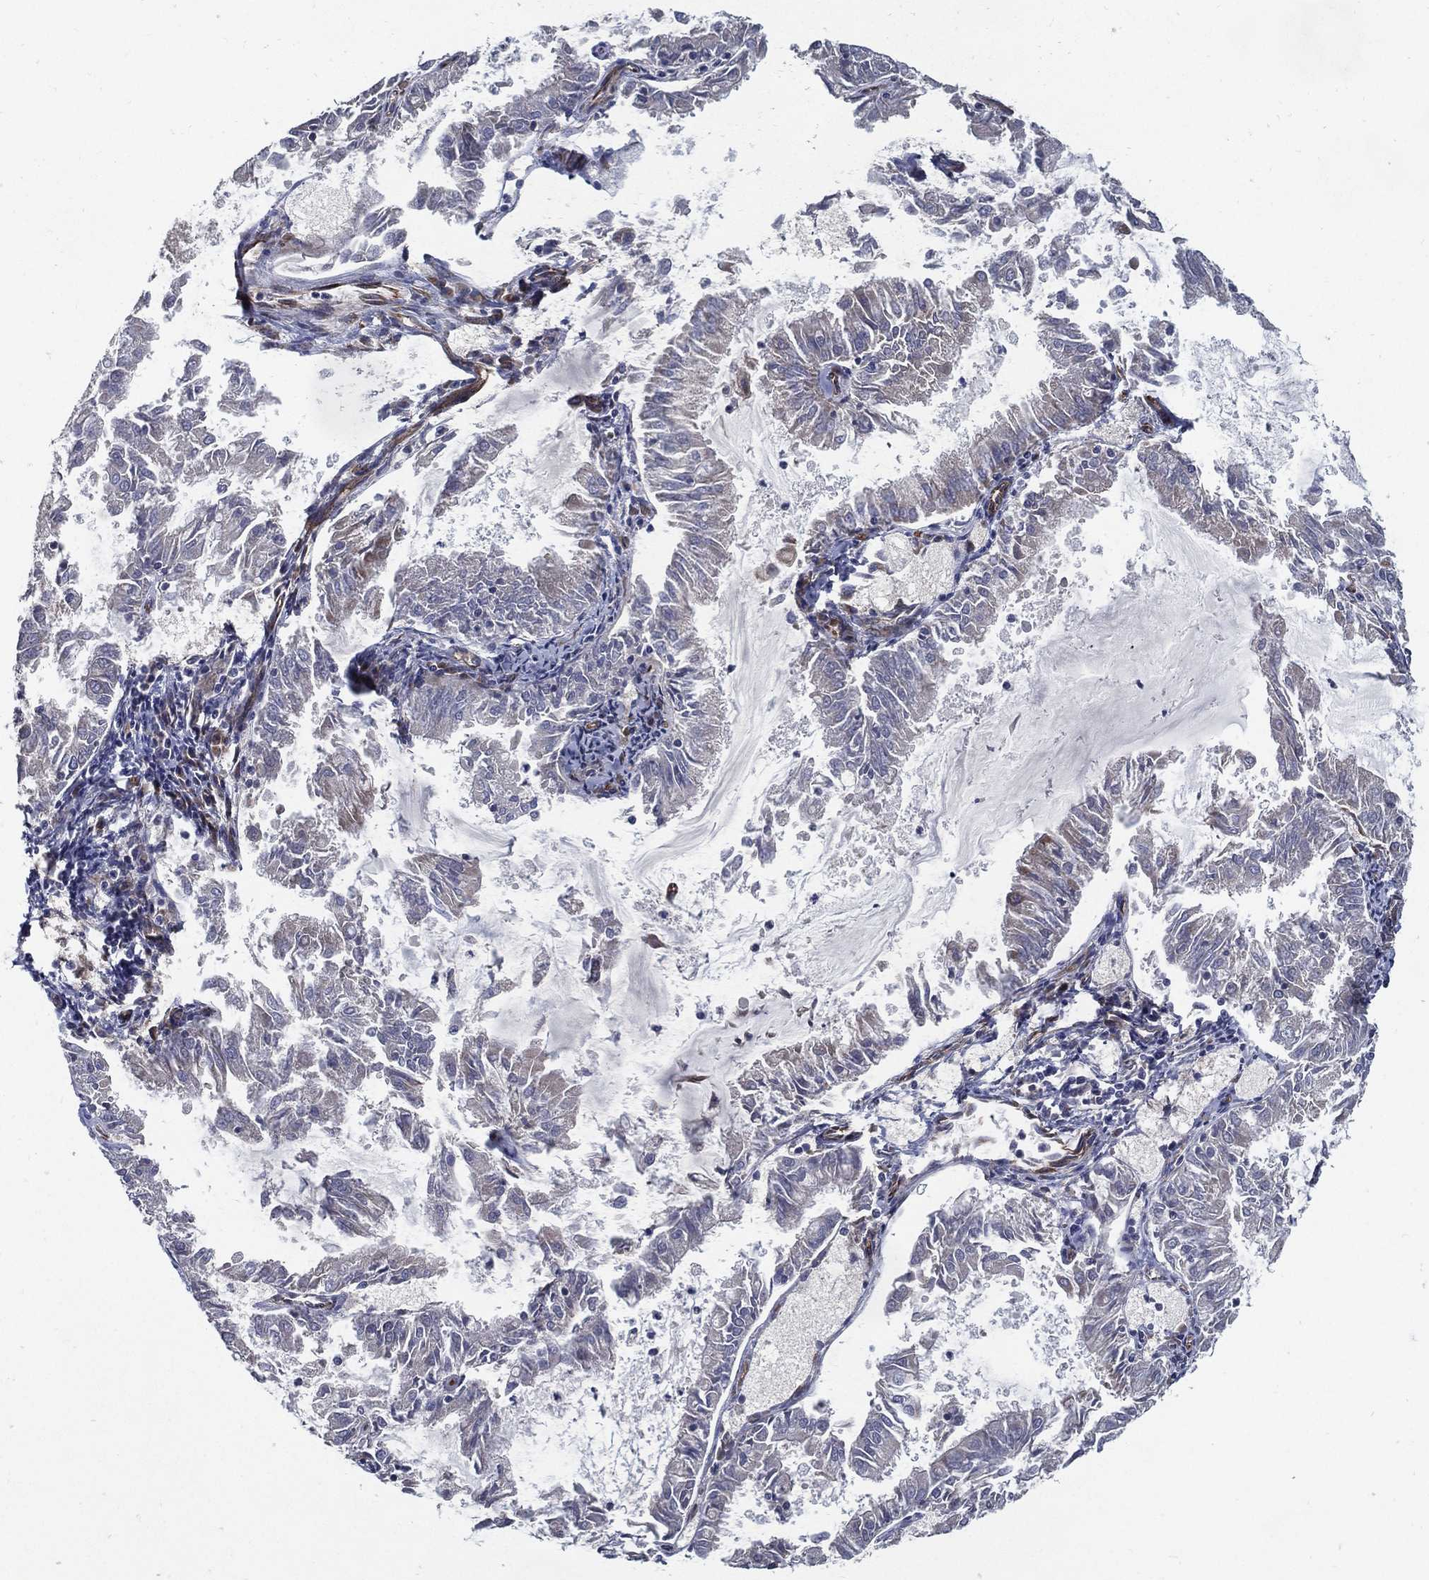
{"staining": {"intensity": "negative", "quantity": "none", "location": "none"}, "tissue": "endometrial cancer", "cell_type": "Tumor cells", "image_type": "cancer", "snomed": [{"axis": "morphology", "description": "Adenocarcinoma, NOS"}, {"axis": "topography", "description": "Endometrium"}], "caption": "An immunohistochemistry (IHC) image of endometrial cancer is shown. There is no staining in tumor cells of endometrial cancer.", "gene": "ARHGAP11A", "patient": {"sex": "female", "age": 57}}